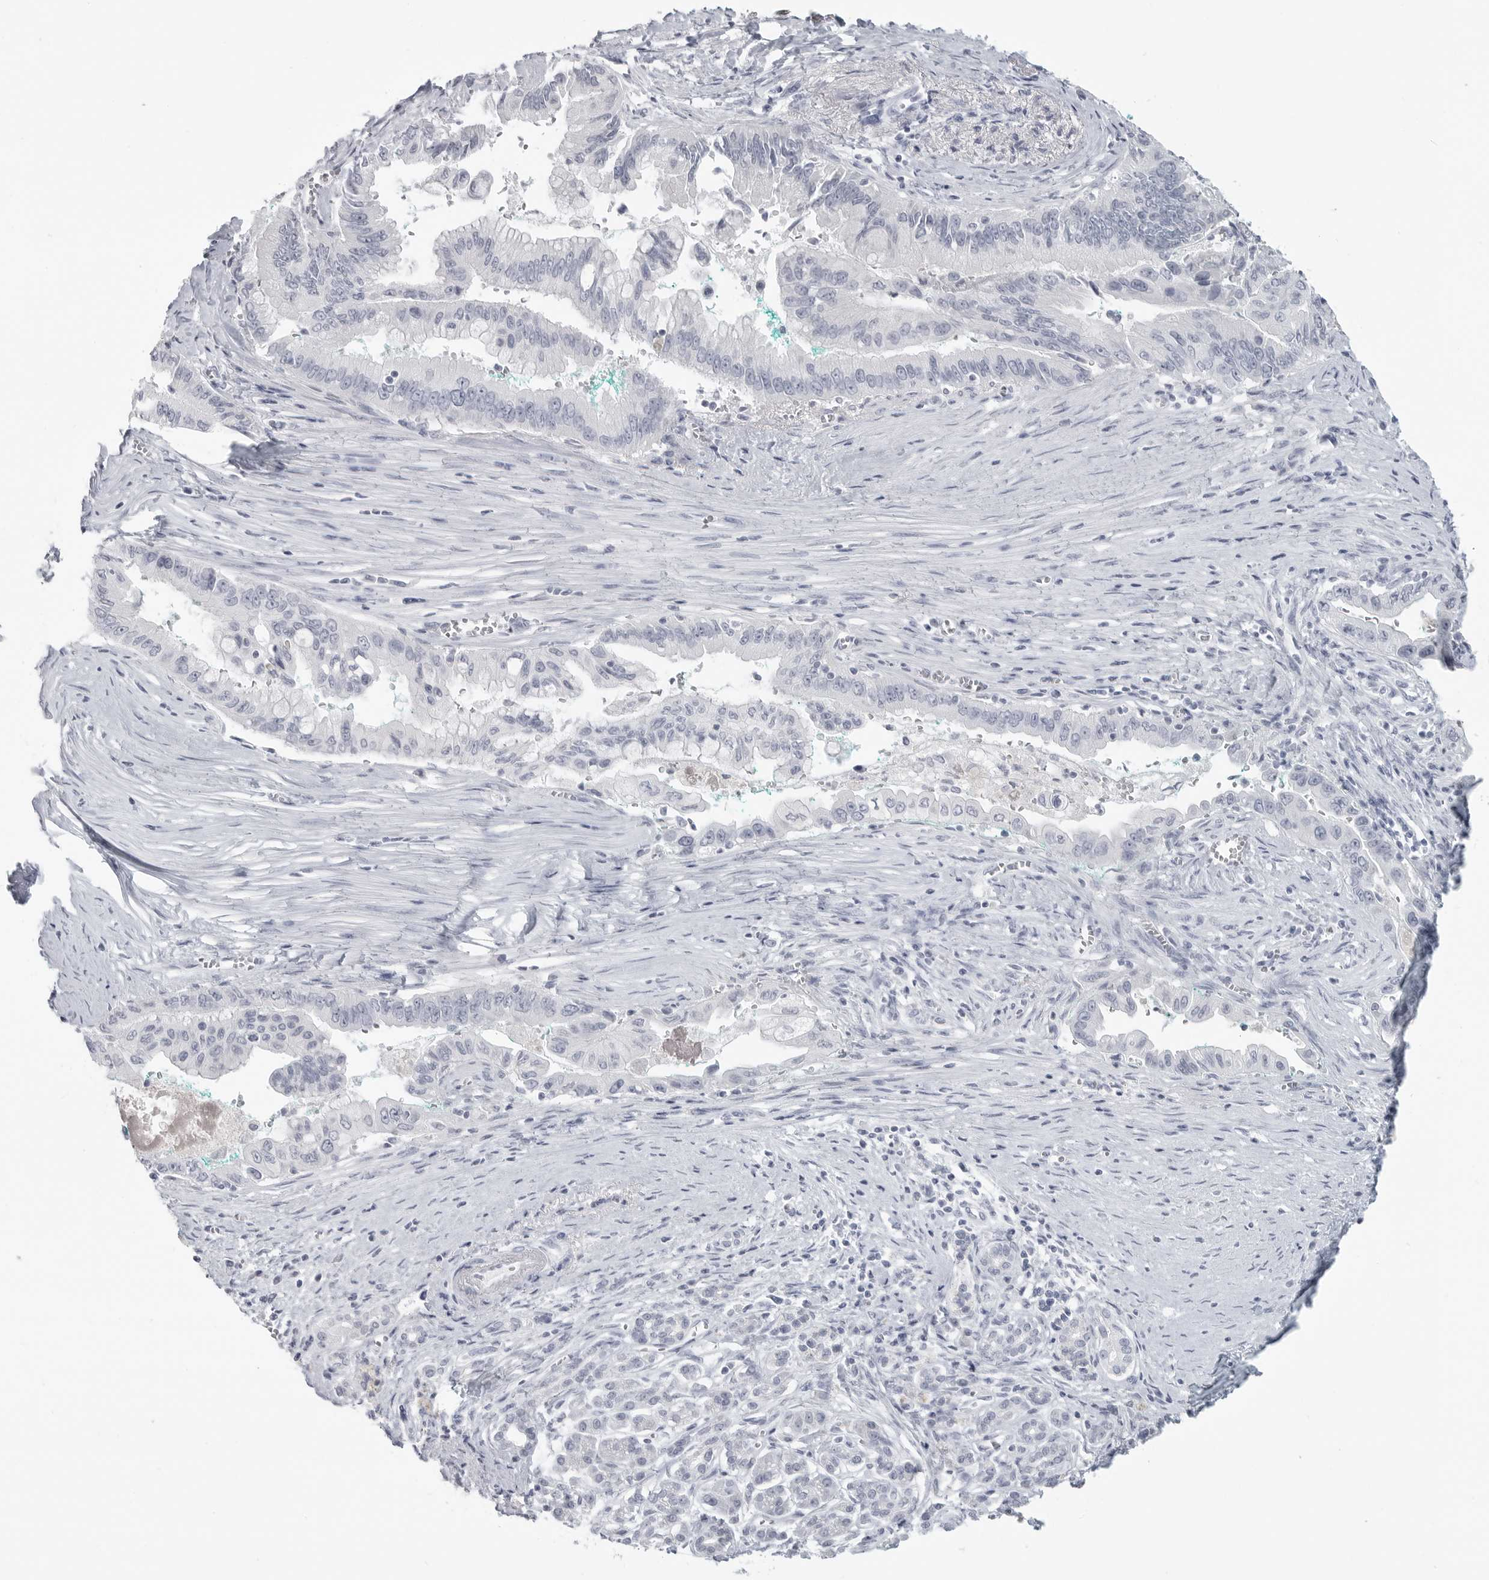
{"staining": {"intensity": "negative", "quantity": "none", "location": "none"}, "tissue": "pancreatic cancer", "cell_type": "Tumor cells", "image_type": "cancer", "snomed": [{"axis": "morphology", "description": "Adenocarcinoma, NOS"}, {"axis": "topography", "description": "Pancreas"}], "caption": "A photomicrograph of human pancreatic cancer is negative for staining in tumor cells.", "gene": "LY6D", "patient": {"sex": "male", "age": 78}}